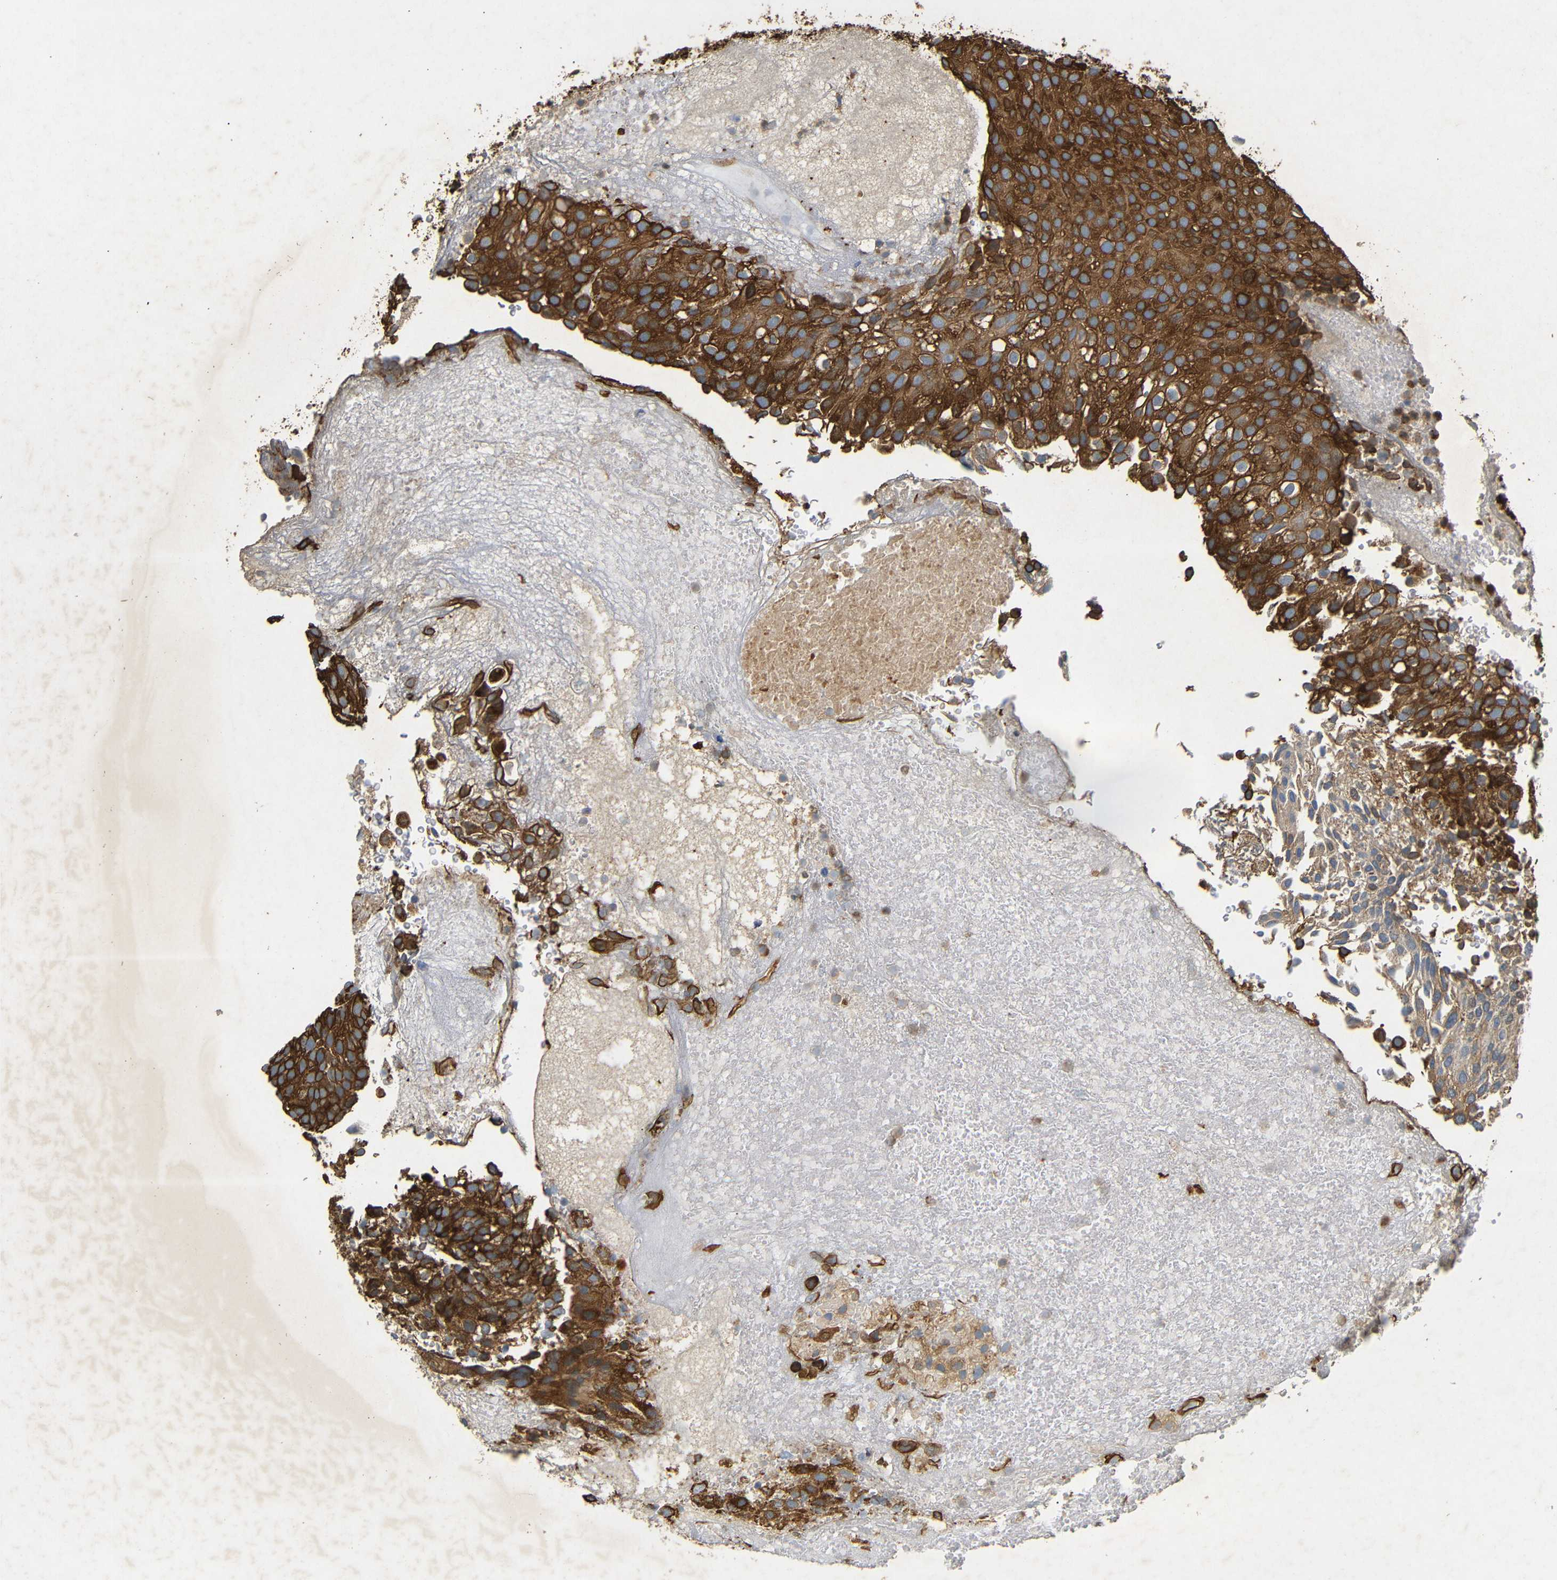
{"staining": {"intensity": "strong", "quantity": ">75%", "location": "cytoplasmic/membranous"}, "tissue": "urothelial cancer", "cell_type": "Tumor cells", "image_type": "cancer", "snomed": [{"axis": "morphology", "description": "Urothelial carcinoma, Low grade"}, {"axis": "topography", "description": "Urinary bladder"}], "caption": "The histopathology image displays staining of urothelial cancer, revealing strong cytoplasmic/membranous protein expression (brown color) within tumor cells. (DAB IHC, brown staining for protein, blue staining for nuclei).", "gene": "BTF3", "patient": {"sex": "male", "age": 78}}